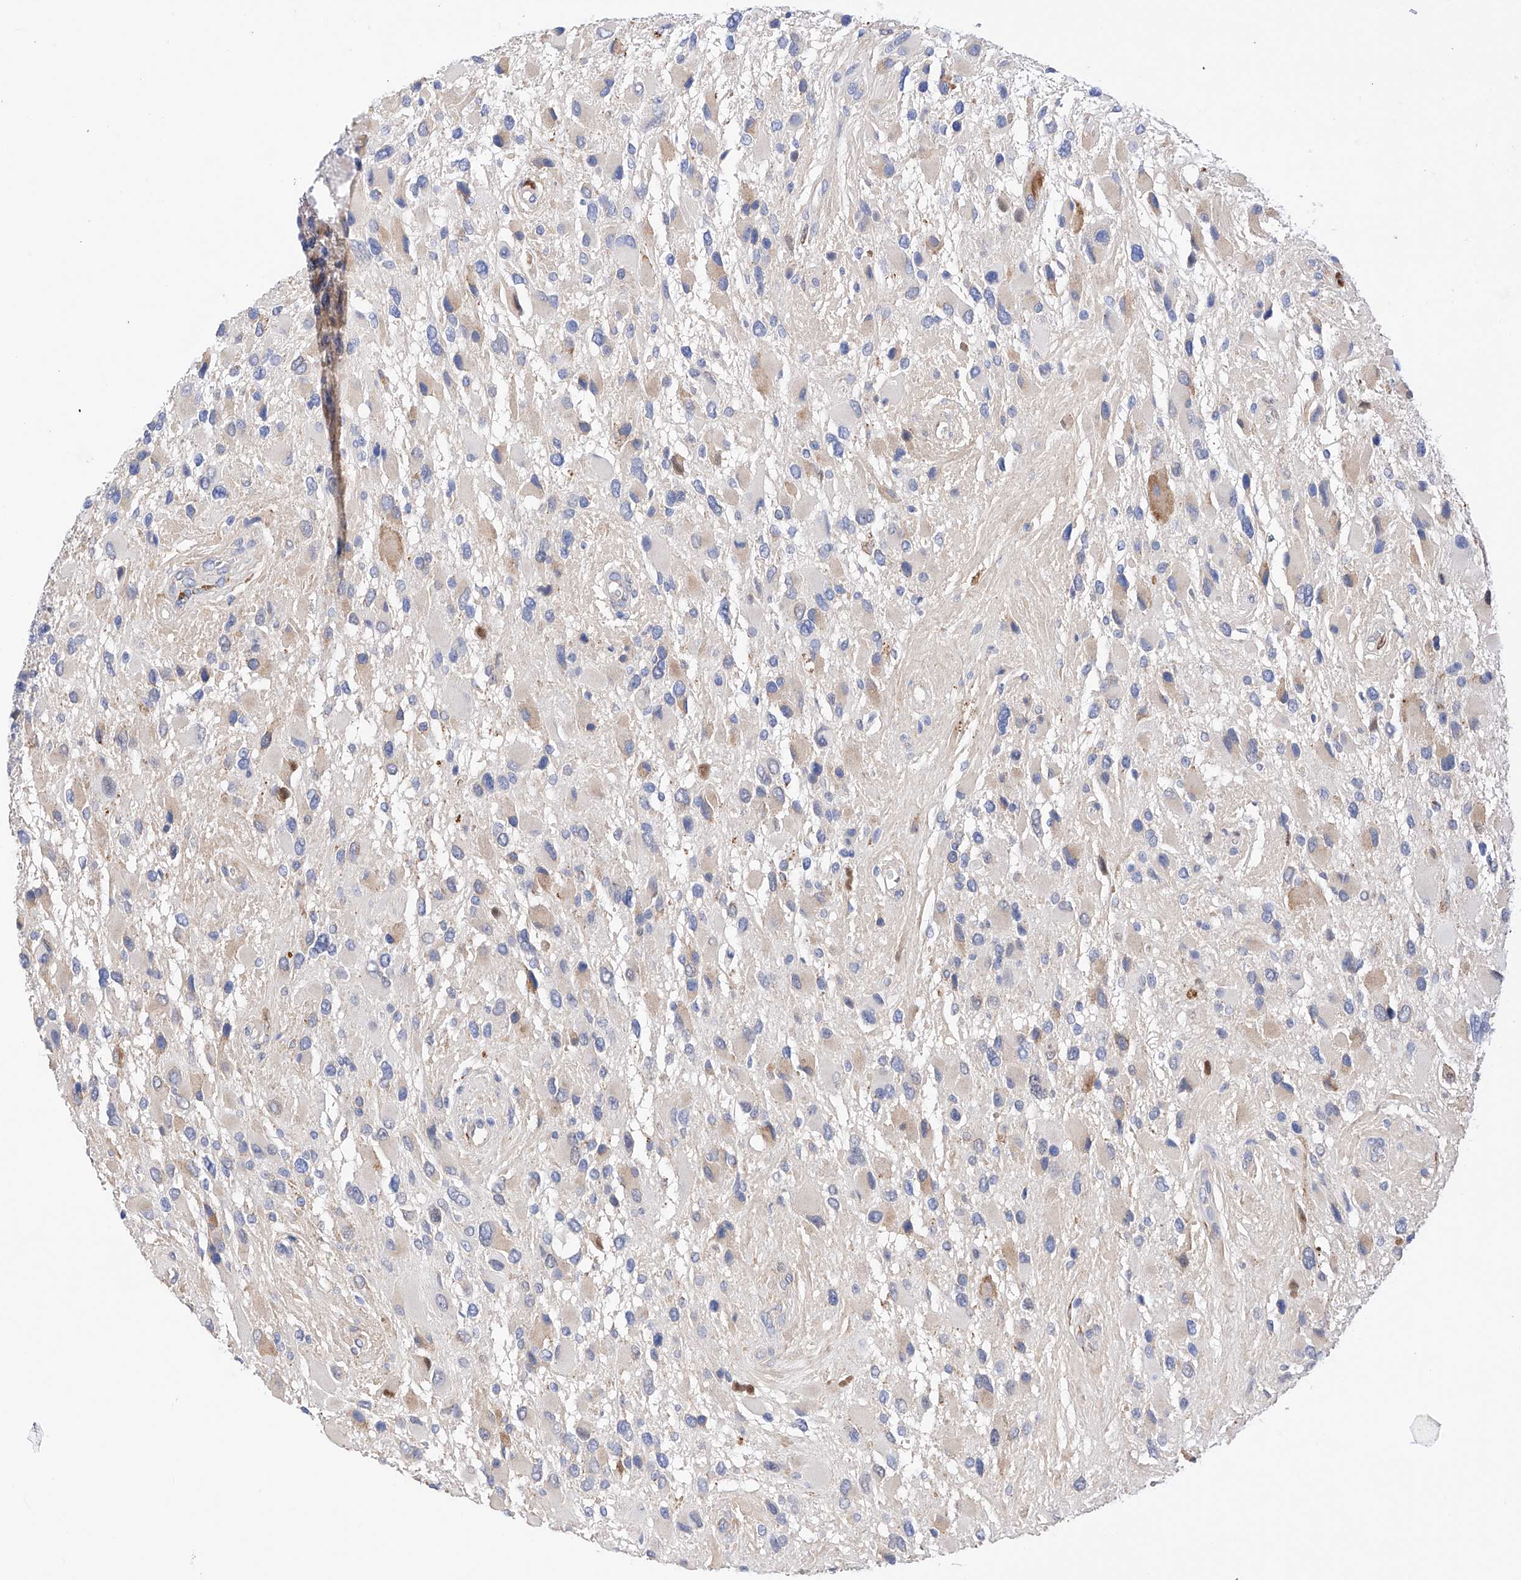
{"staining": {"intensity": "negative", "quantity": "none", "location": "none"}, "tissue": "glioma", "cell_type": "Tumor cells", "image_type": "cancer", "snomed": [{"axis": "morphology", "description": "Glioma, malignant, High grade"}, {"axis": "topography", "description": "Brain"}], "caption": "IHC photomicrograph of human glioma stained for a protein (brown), which shows no positivity in tumor cells. (DAB (3,3'-diaminobenzidine) immunohistochemistry (IHC) visualized using brightfield microscopy, high magnification).", "gene": "PDIA5", "patient": {"sex": "male", "age": 53}}